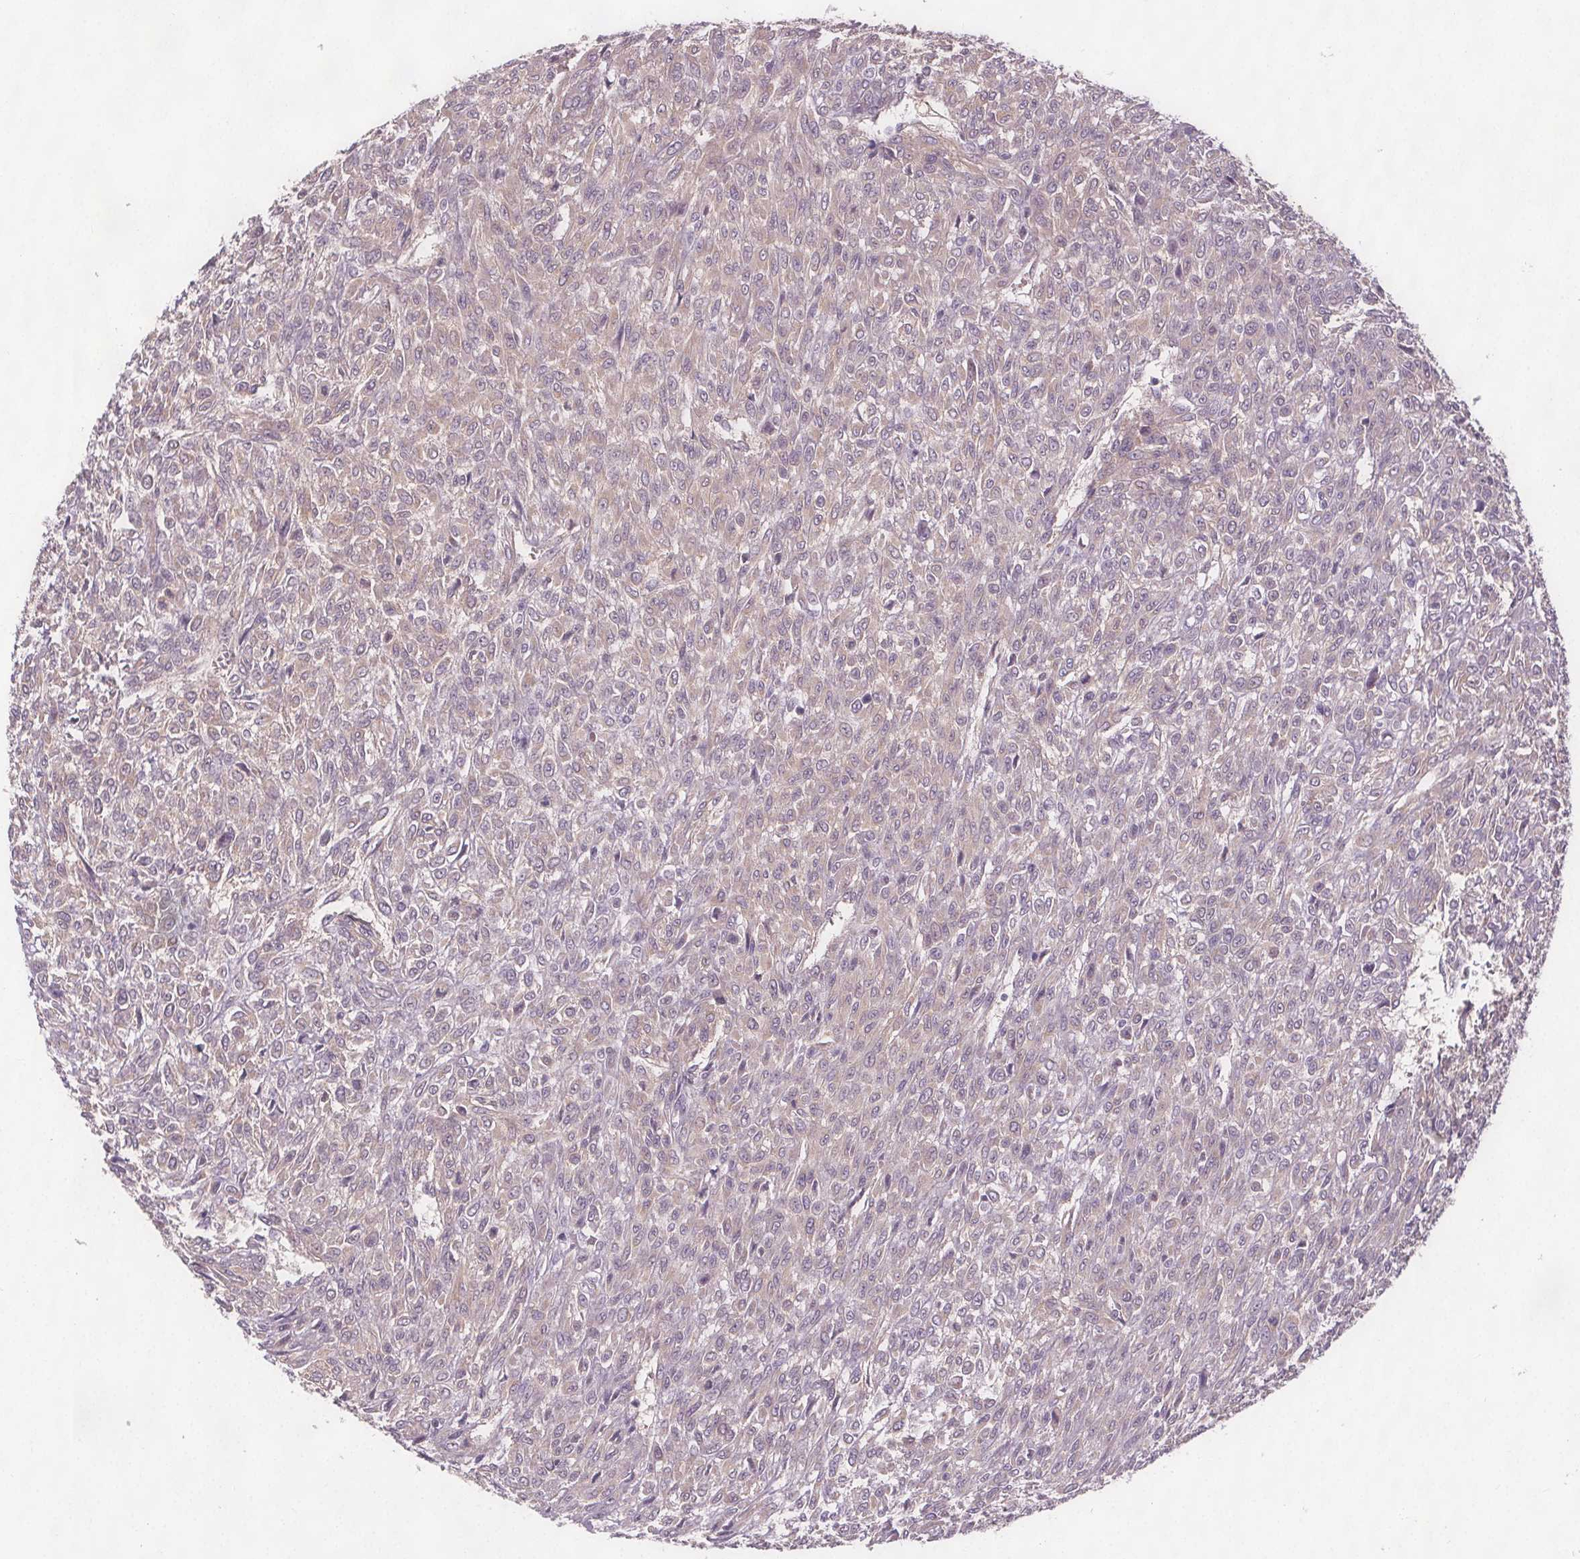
{"staining": {"intensity": "weak", "quantity": "<25%", "location": "cytoplasmic/membranous"}, "tissue": "renal cancer", "cell_type": "Tumor cells", "image_type": "cancer", "snomed": [{"axis": "morphology", "description": "Adenocarcinoma, NOS"}, {"axis": "topography", "description": "Kidney"}], "caption": "DAB immunohistochemical staining of adenocarcinoma (renal) shows no significant expression in tumor cells.", "gene": "VNN1", "patient": {"sex": "male", "age": 58}}